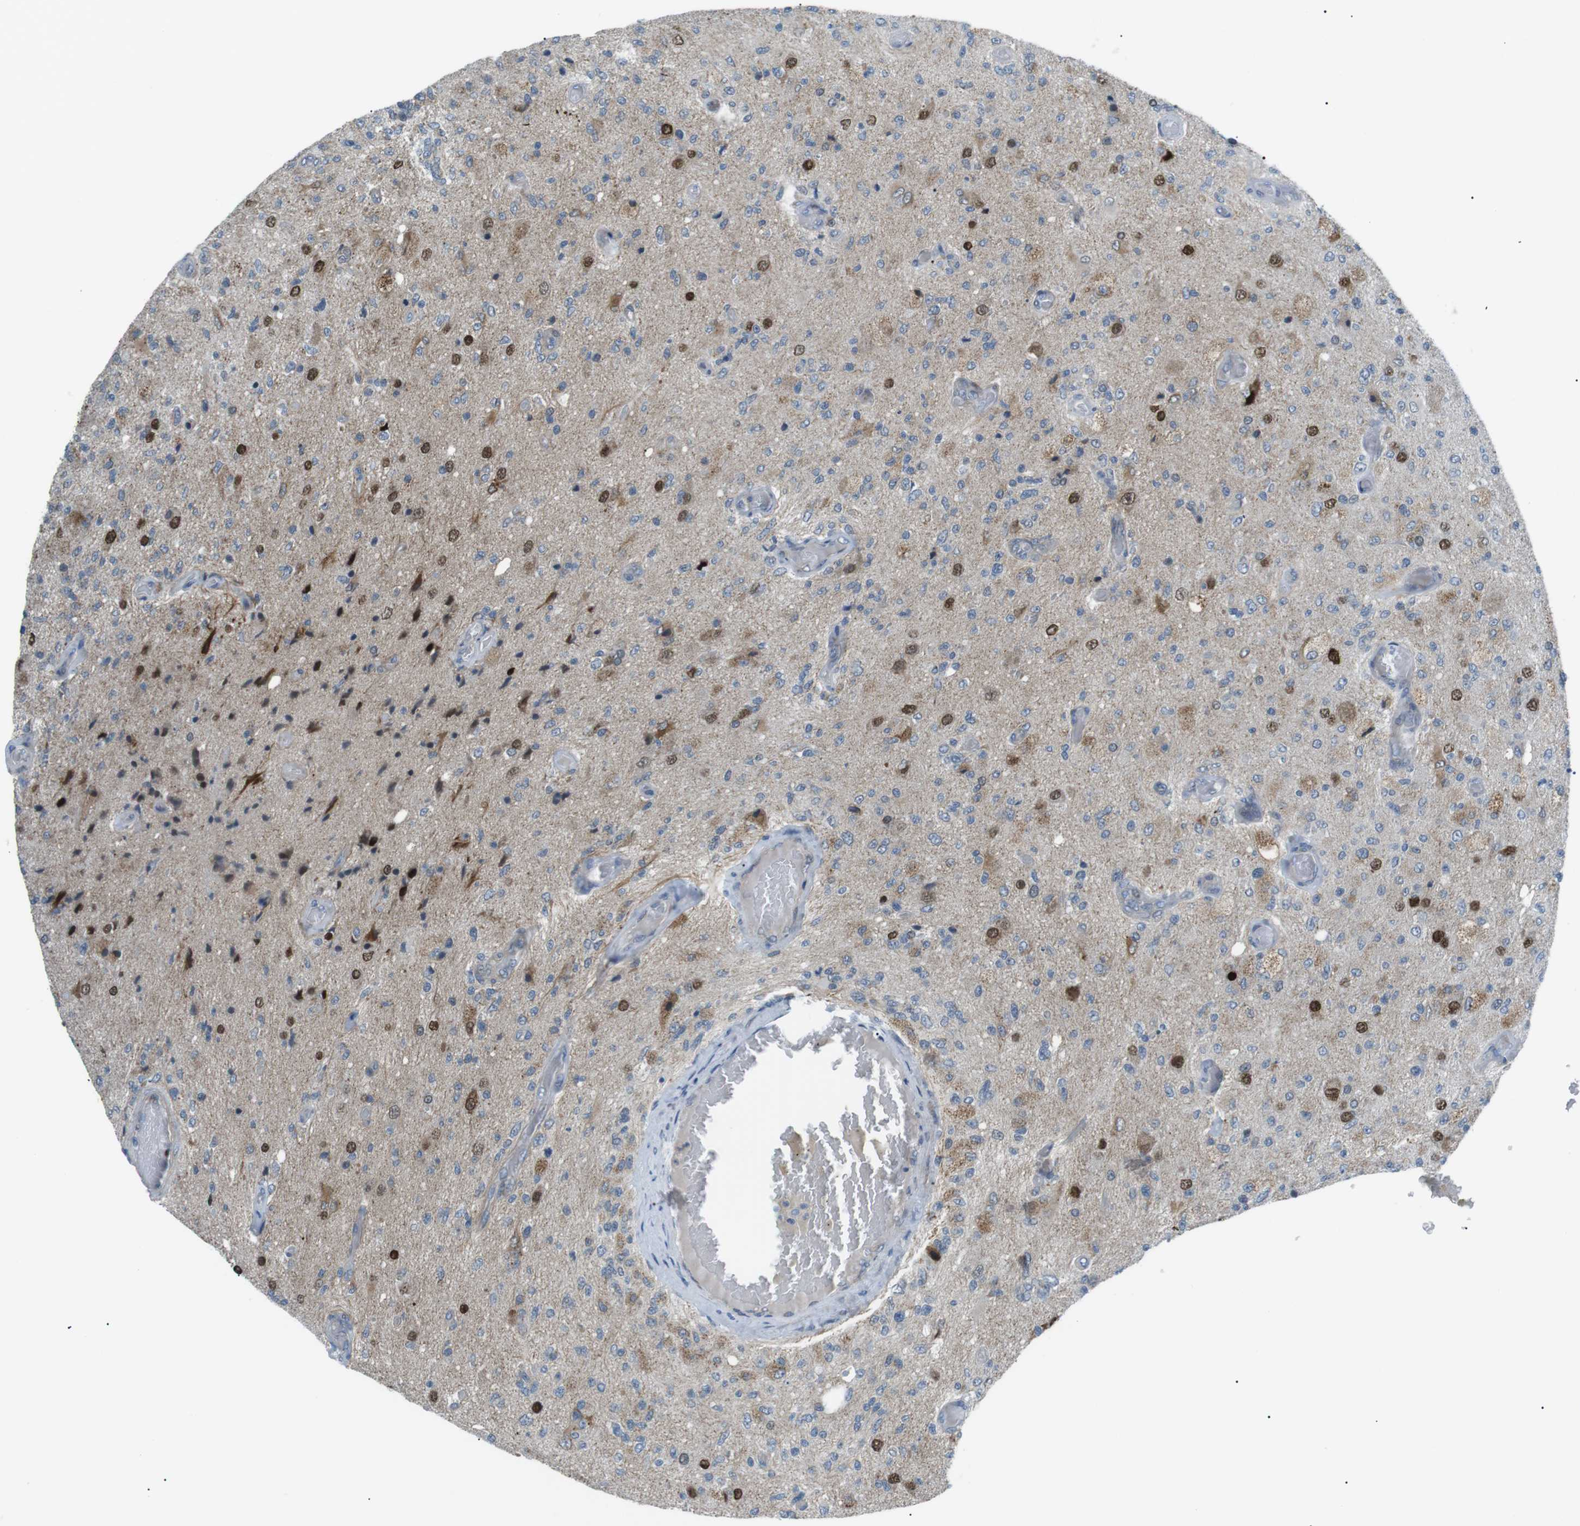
{"staining": {"intensity": "weak", "quantity": "<25%", "location": "cytoplasmic/membranous"}, "tissue": "glioma", "cell_type": "Tumor cells", "image_type": "cancer", "snomed": [{"axis": "morphology", "description": "Normal tissue, NOS"}, {"axis": "morphology", "description": "Glioma, malignant, High grade"}, {"axis": "topography", "description": "Cerebral cortex"}], "caption": "The immunohistochemistry image has no significant expression in tumor cells of glioma tissue.", "gene": "ARID5B", "patient": {"sex": "male", "age": 77}}